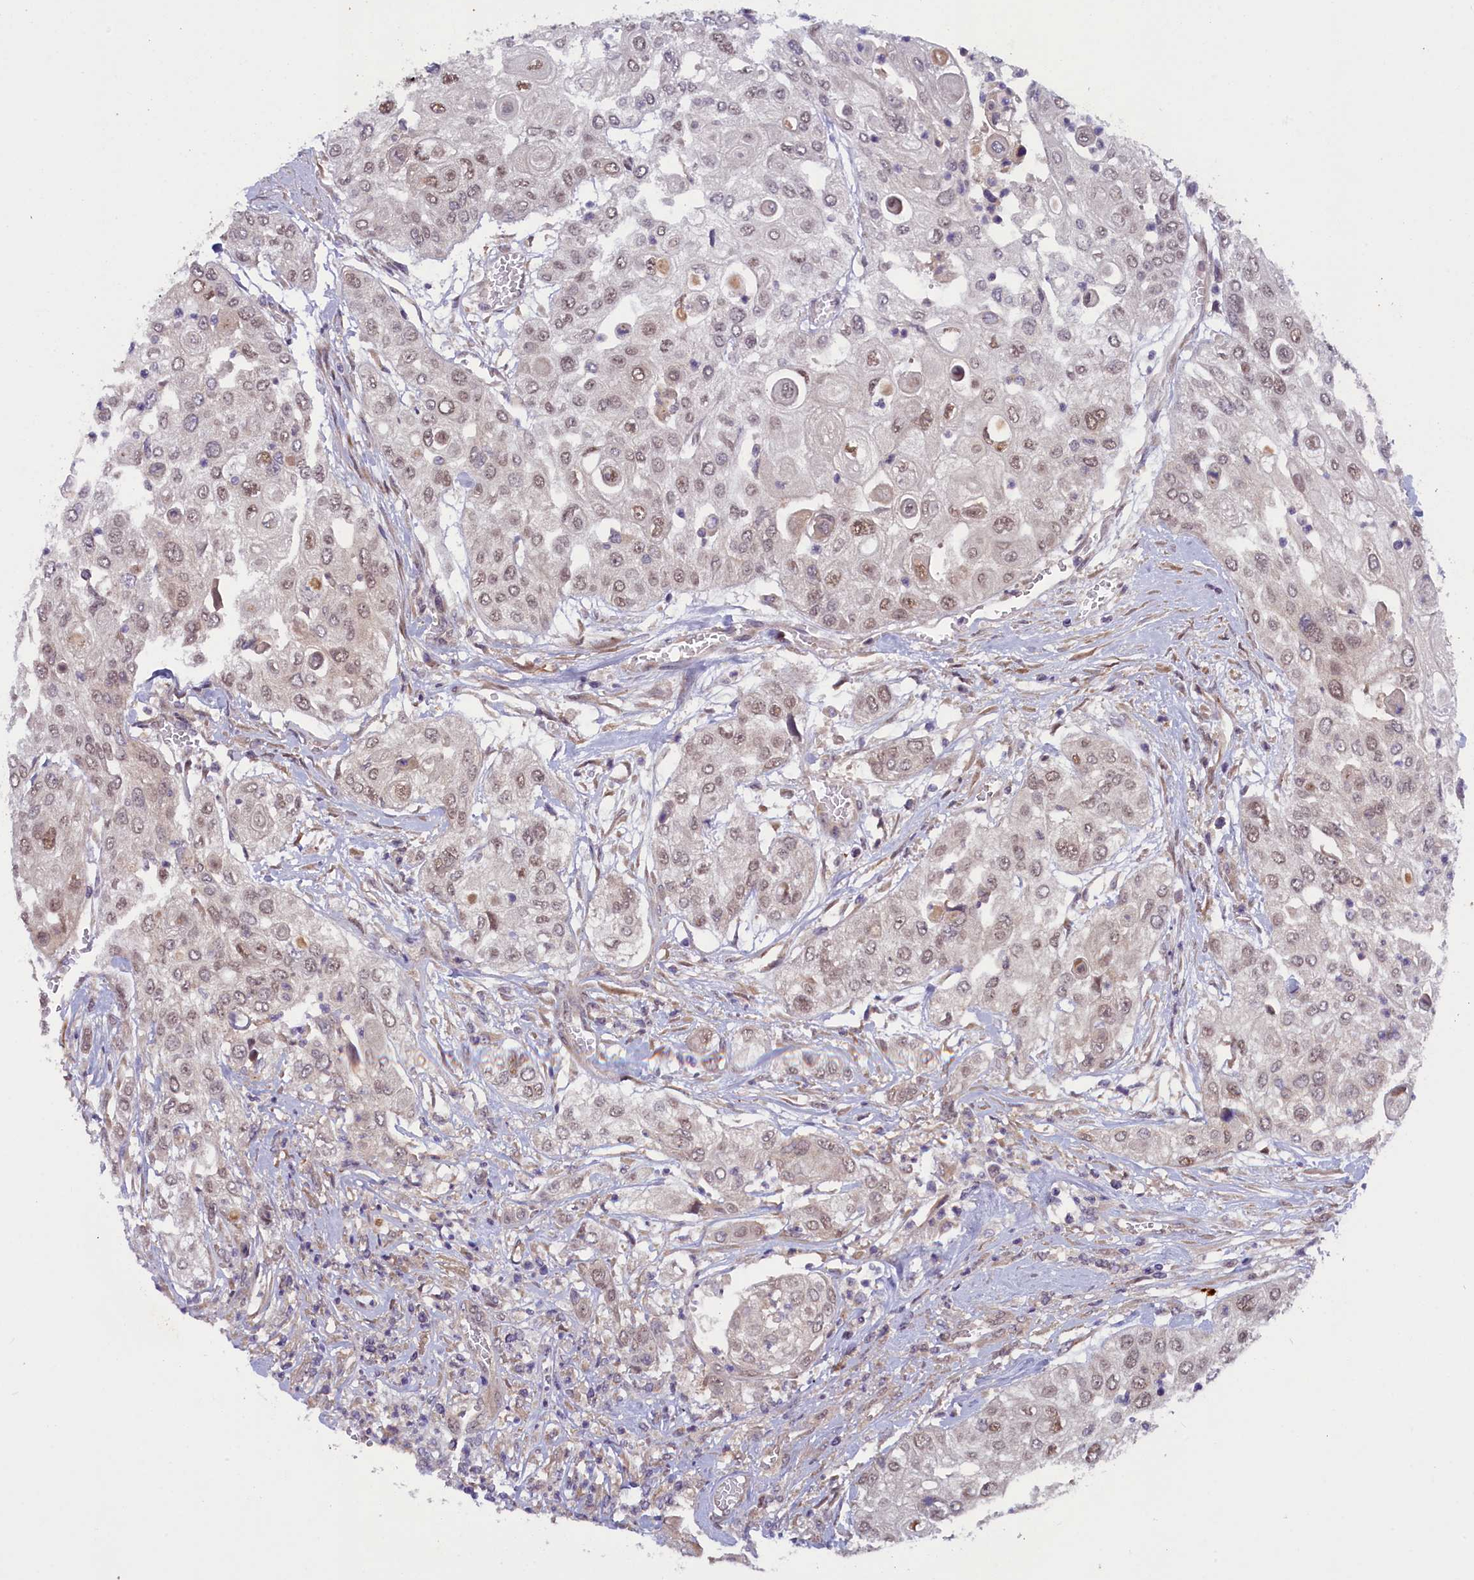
{"staining": {"intensity": "weak", "quantity": "<25%", "location": "nuclear"}, "tissue": "urothelial cancer", "cell_type": "Tumor cells", "image_type": "cancer", "snomed": [{"axis": "morphology", "description": "Urothelial carcinoma, High grade"}, {"axis": "topography", "description": "Urinary bladder"}], "caption": "An image of human urothelial cancer is negative for staining in tumor cells.", "gene": "CCDC9B", "patient": {"sex": "female", "age": 79}}